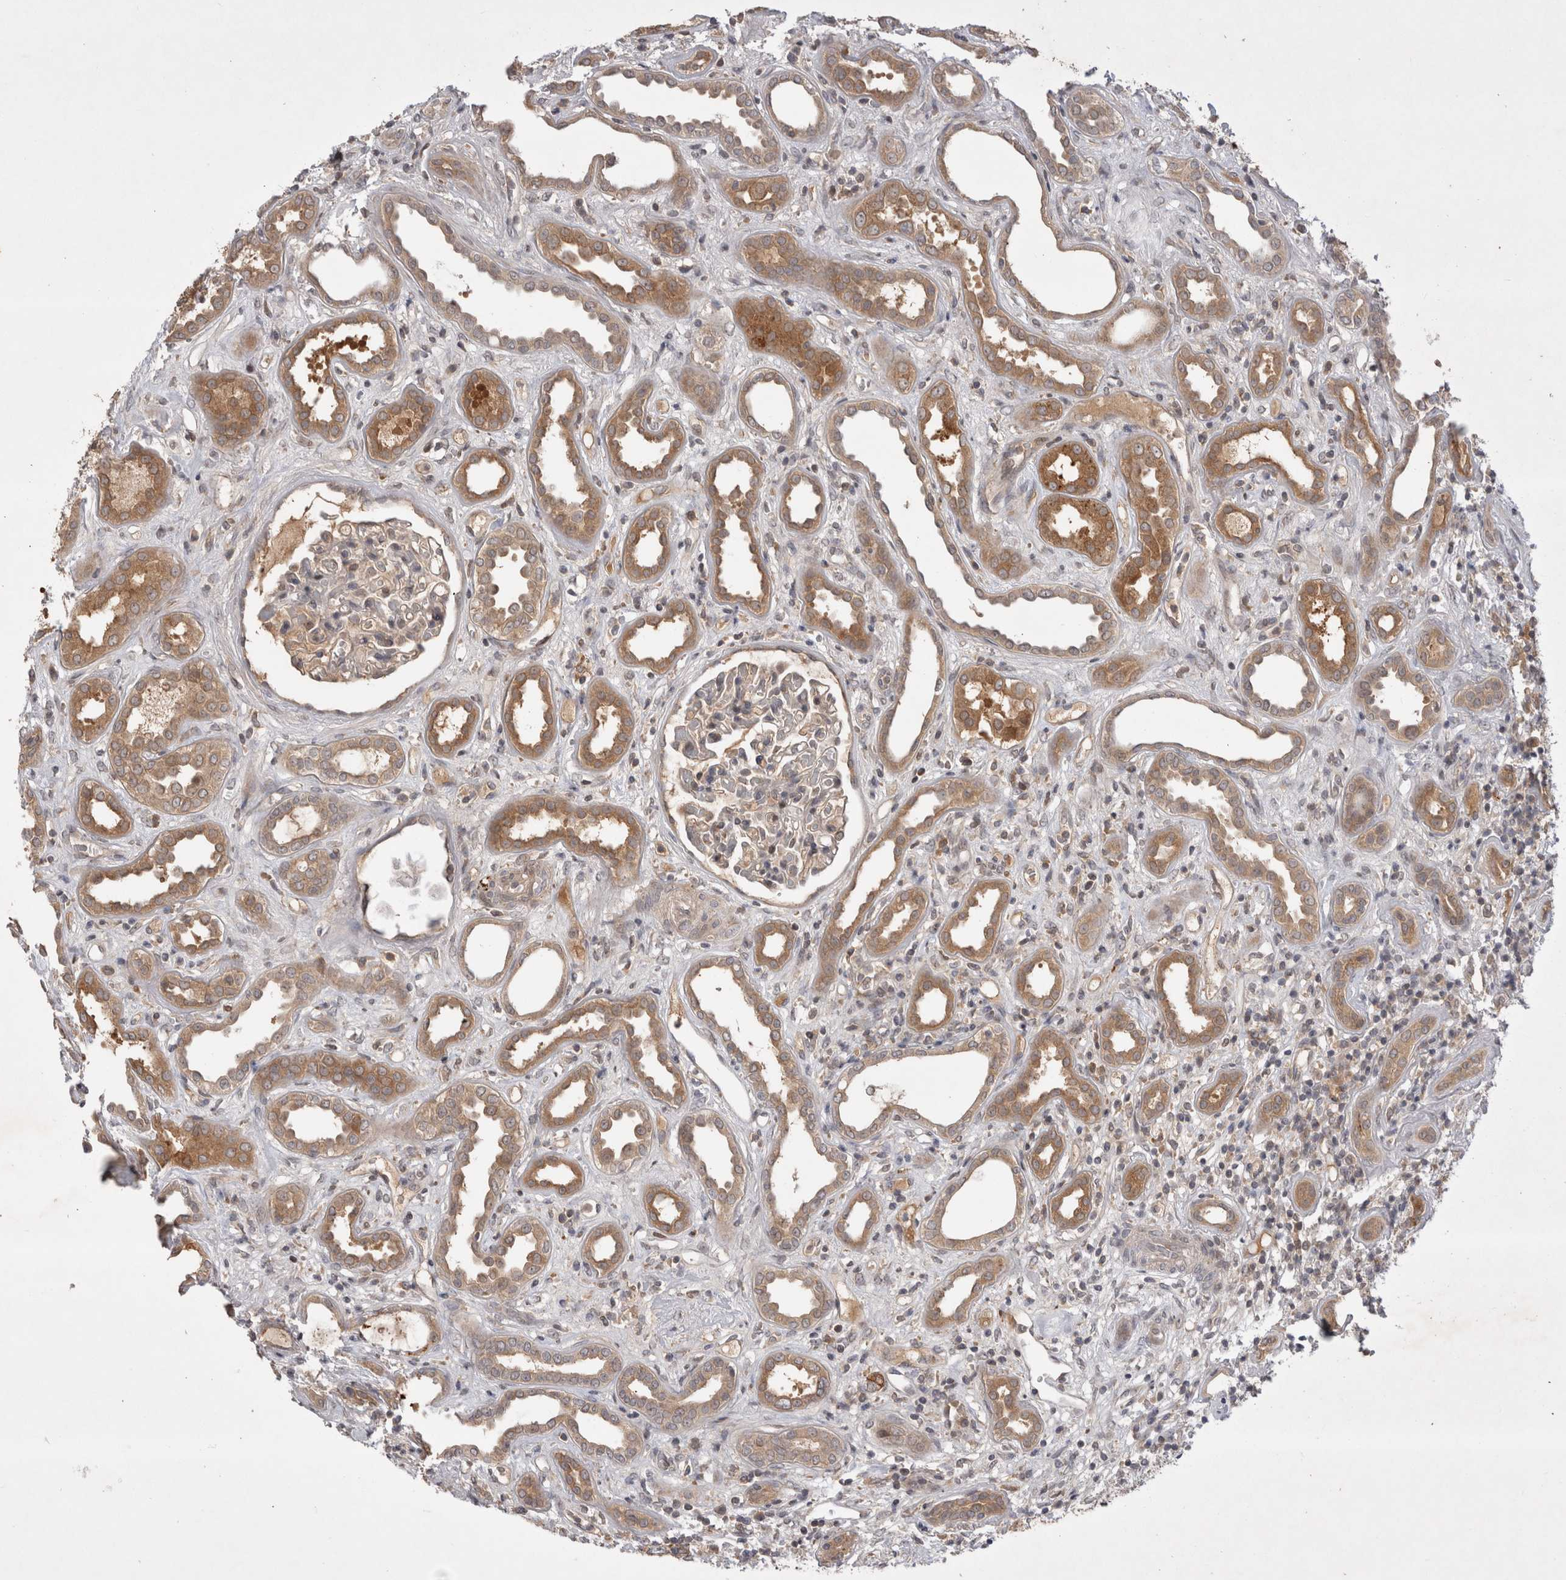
{"staining": {"intensity": "weak", "quantity": "25%-75%", "location": "cytoplasmic/membranous,nuclear"}, "tissue": "kidney", "cell_type": "Cells in glomeruli", "image_type": "normal", "snomed": [{"axis": "morphology", "description": "Normal tissue, NOS"}, {"axis": "topography", "description": "Kidney"}], "caption": "There is low levels of weak cytoplasmic/membranous,nuclear expression in cells in glomeruli of unremarkable kidney, as demonstrated by immunohistochemical staining (brown color).", "gene": "PLEKHM1", "patient": {"sex": "male", "age": 59}}